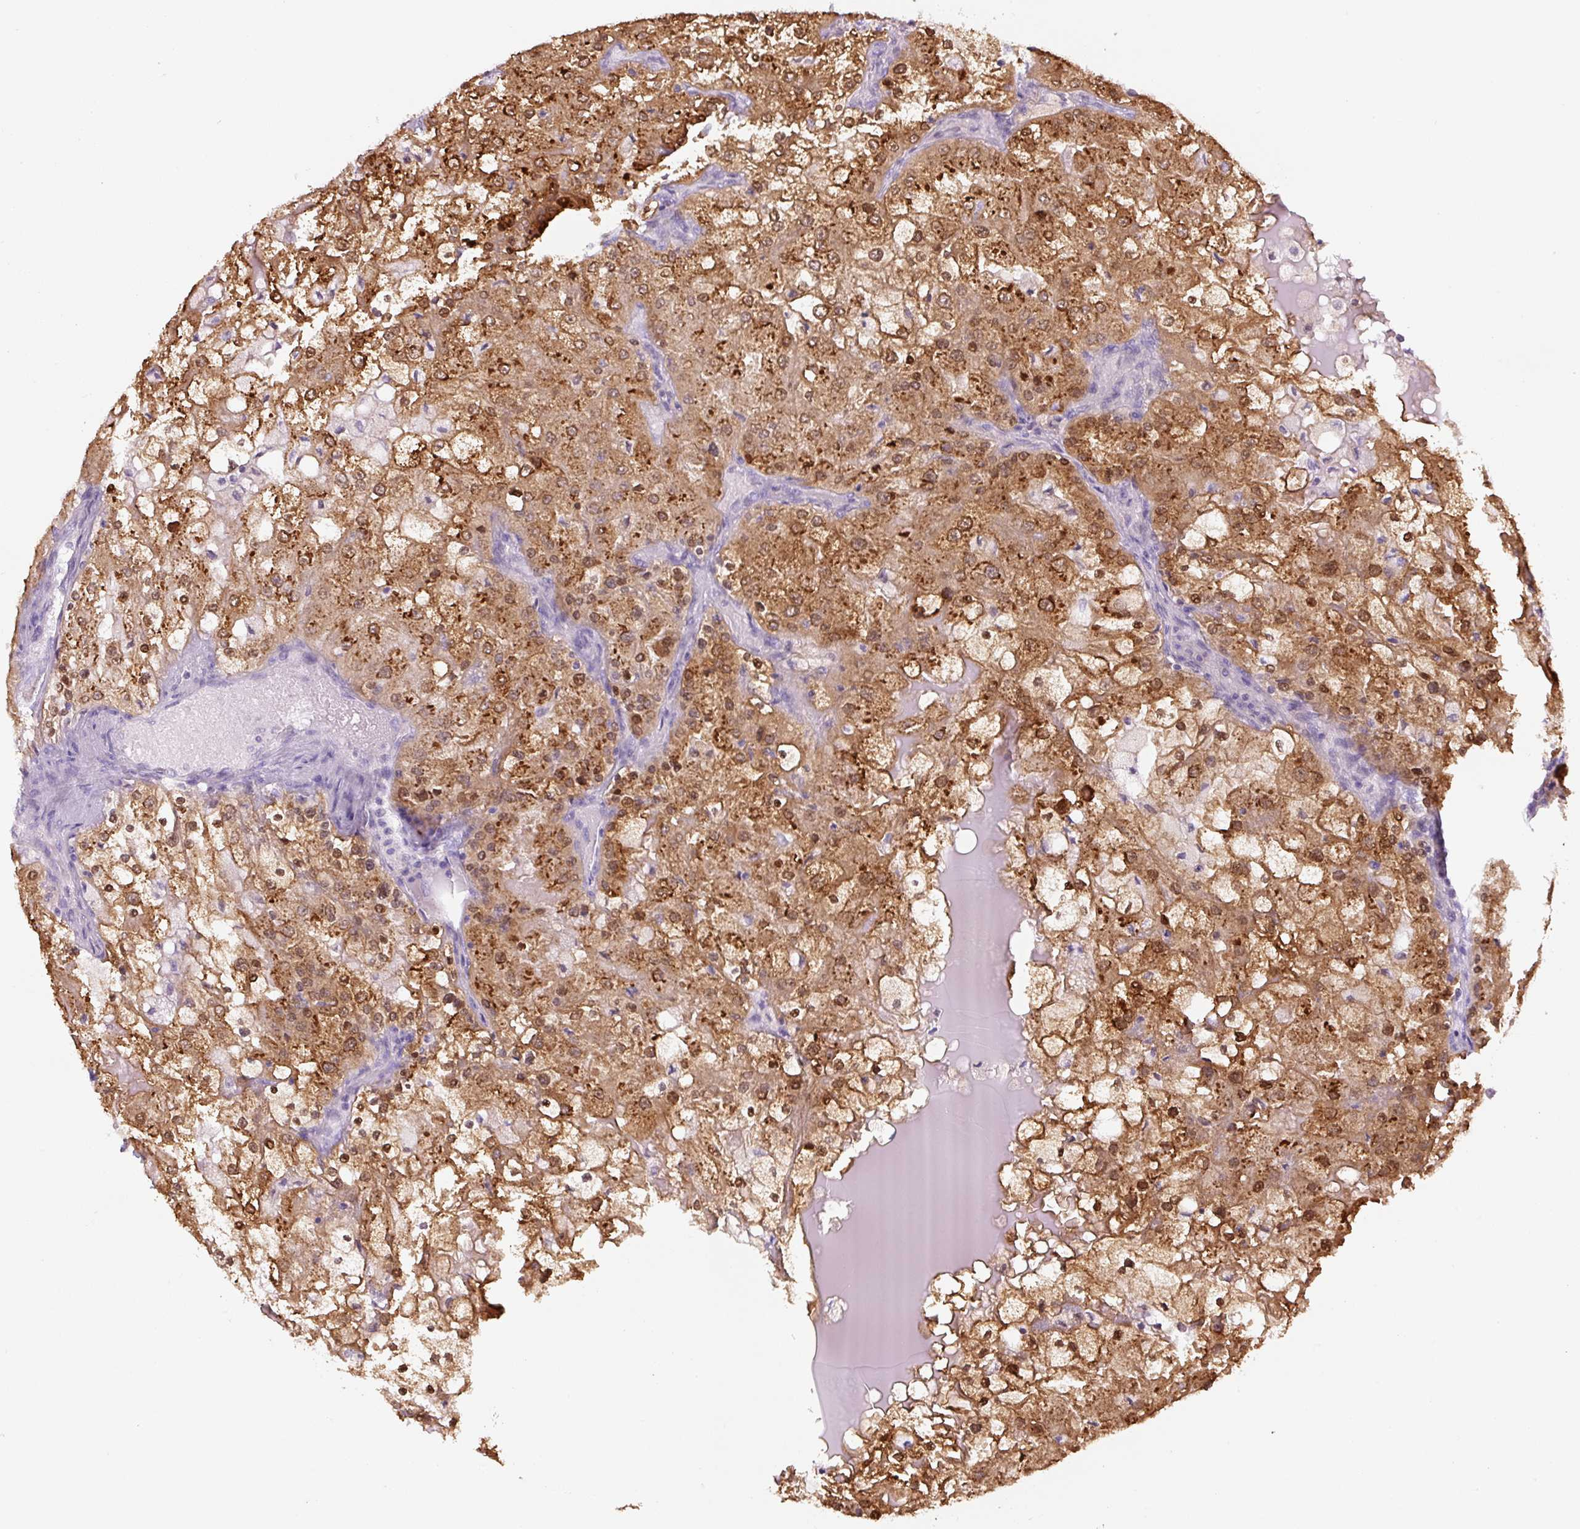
{"staining": {"intensity": "moderate", "quantity": ">75%", "location": "cytoplasmic/membranous,nuclear"}, "tissue": "renal cancer", "cell_type": "Tumor cells", "image_type": "cancer", "snomed": [{"axis": "morphology", "description": "Adenocarcinoma, NOS"}, {"axis": "topography", "description": "Kidney"}], "caption": "Immunohistochemical staining of adenocarcinoma (renal) reveals moderate cytoplasmic/membranous and nuclear protein staining in about >75% of tumor cells. Nuclei are stained in blue.", "gene": "SPSB2", "patient": {"sex": "female", "age": 74}}